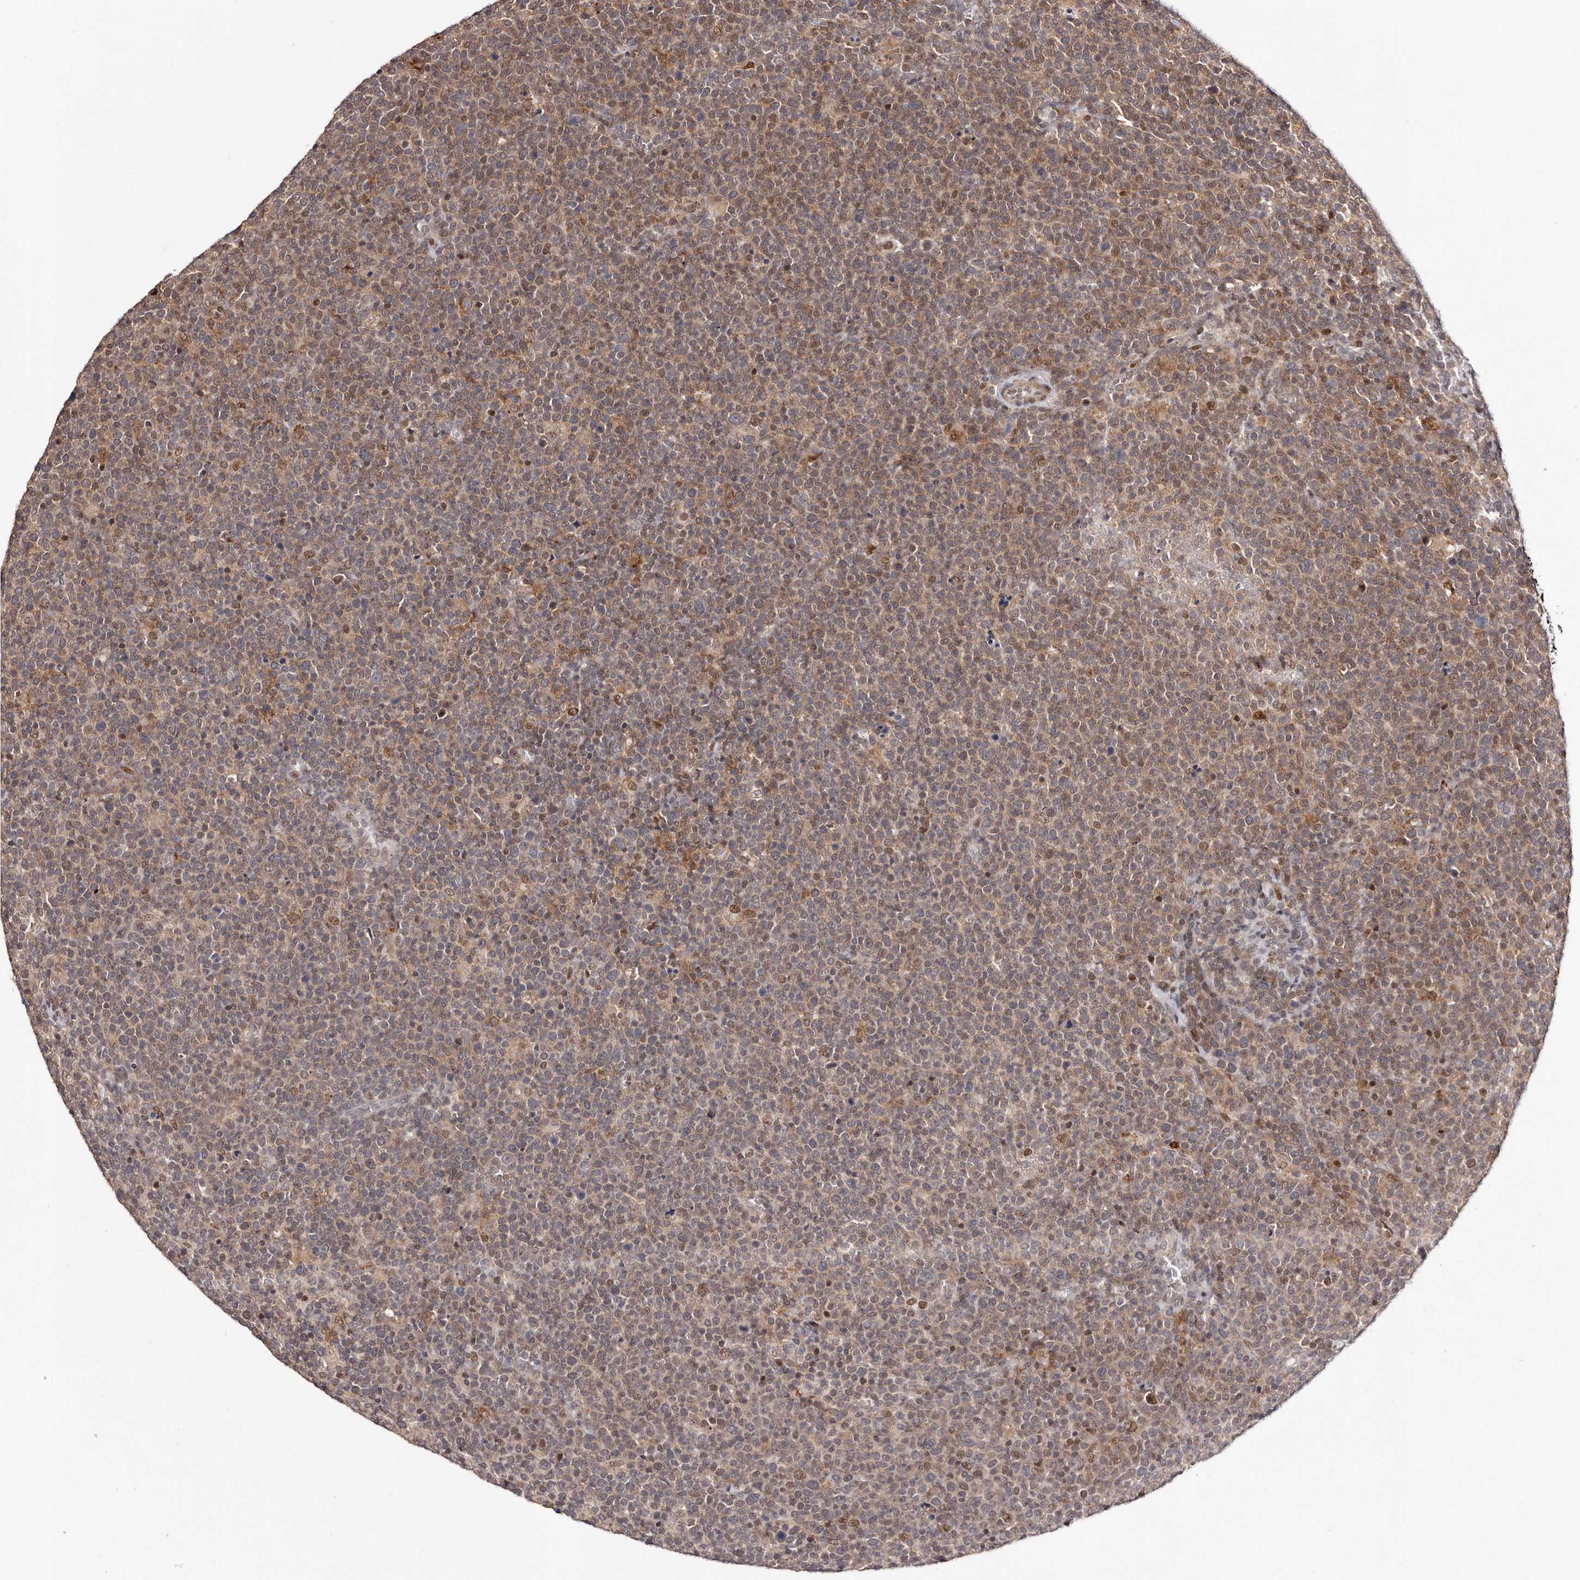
{"staining": {"intensity": "weak", "quantity": ">75%", "location": "cytoplasmic/membranous,nuclear"}, "tissue": "lymphoma", "cell_type": "Tumor cells", "image_type": "cancer", "snomed": [{"axis": "morphology", "description": "Malignant lymphoma, non-Hodgkin's type, High grade"}, {"axis": "topography", "description": "Lymph node"}], "caption": "This micrograph exhibits lymphoma stained with immunohistochemistry (IHC) to label a protein in brown. The cytoplasmic/membranous and nuclear of tumor cells show weak positivity for the protein. Nuclei are counter-stained blue.", "gene": "FBXO5", "patient": {"sex": "male", "age": 61}}